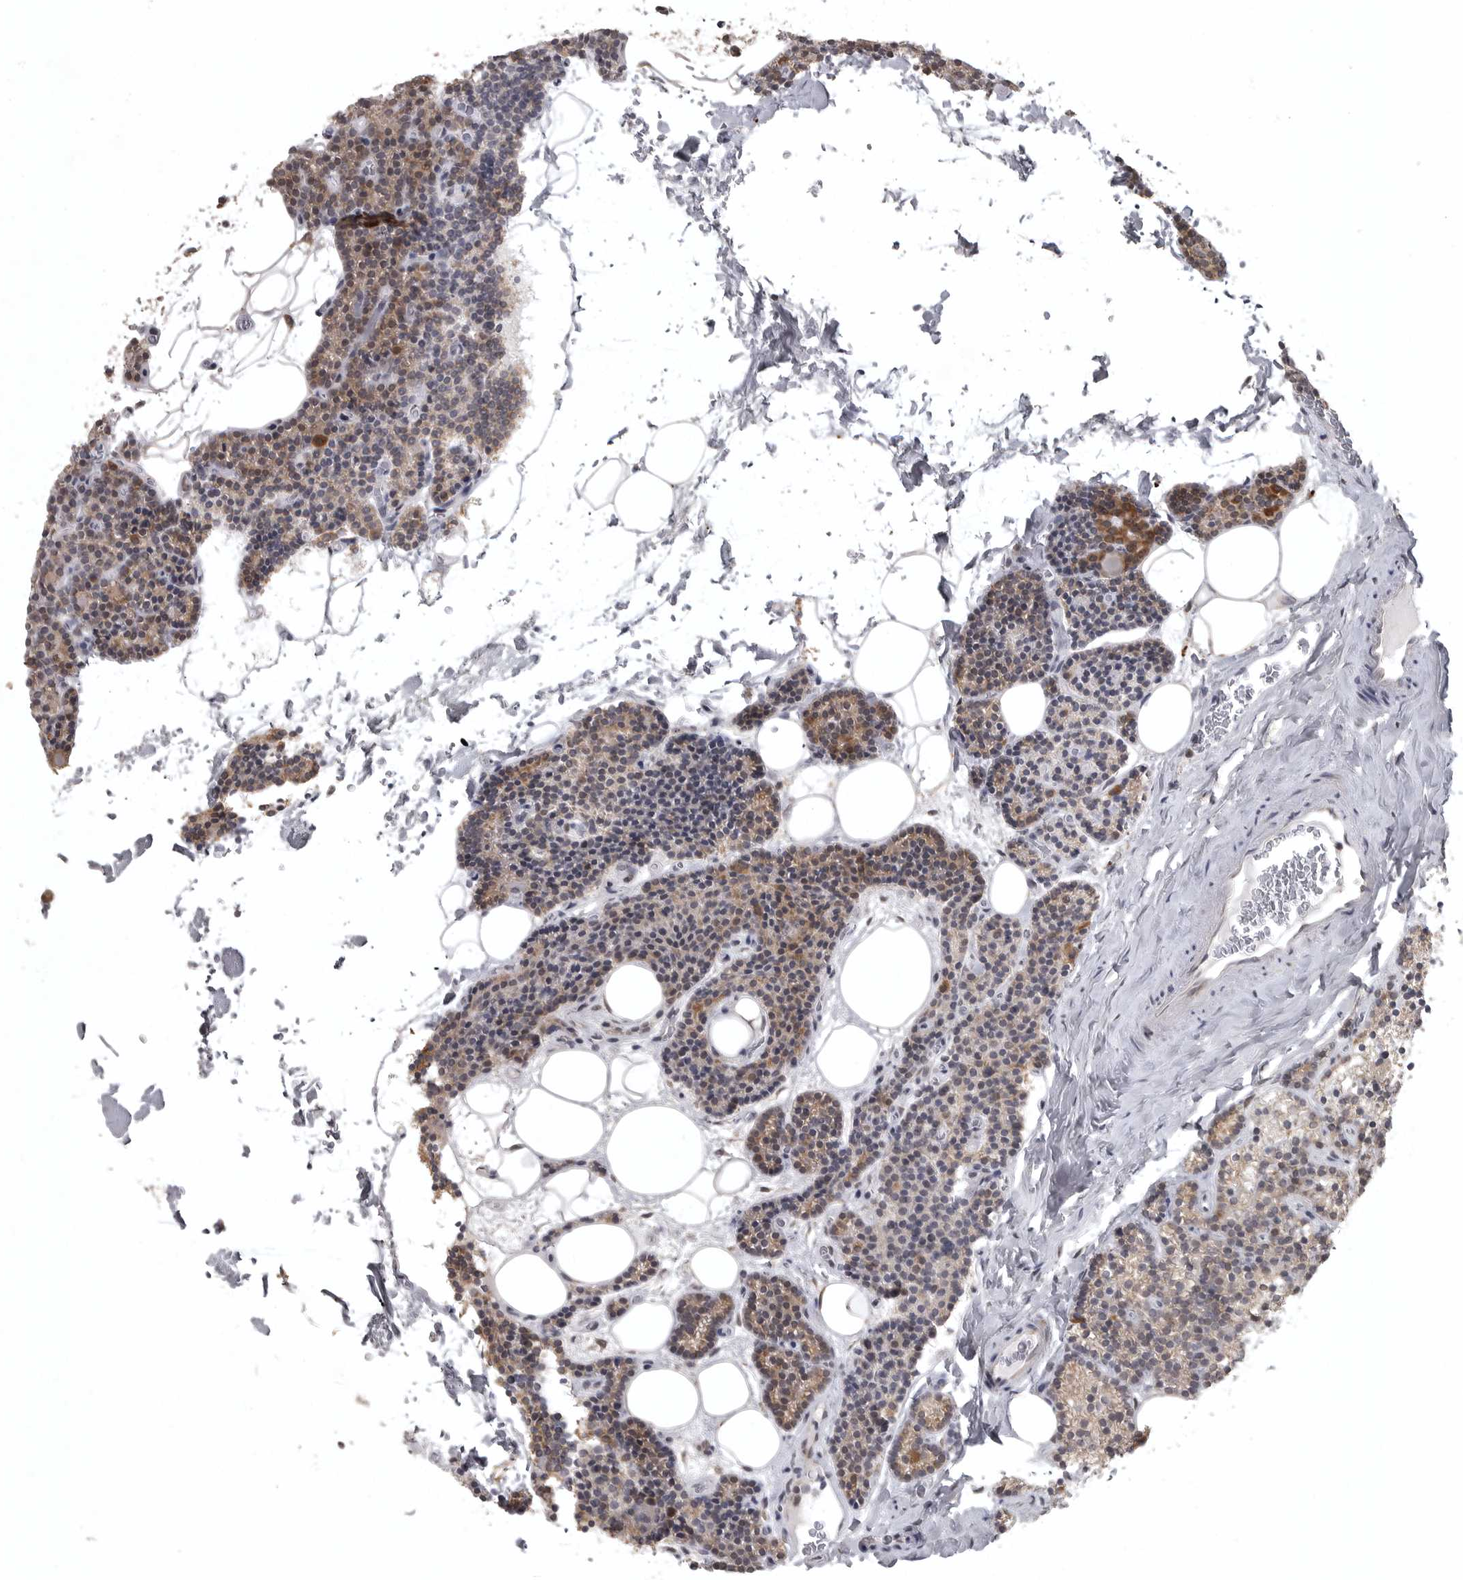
{"staining": {"intensity": "moderate", "quantity": "25%-75%", "location": "cytoplasmic/membranous"}, "tissue": "parathyroid gland", "cell_type": "Glandular cells", "image_type": "normal", "snomed": [{"axis": "morphology", "description": "Normal tissue, NOS"}, {"axis": "topography", "description": "Parathyroid gland"}], "caption": "Glandular cells demonstrate medium levels of moderate cytoplasmic/membranous staining in about 25%-75% of cells in benign human parathyroid gland.", "gene": "POLE2", "patient": {"sex": "male", "age": 42}}